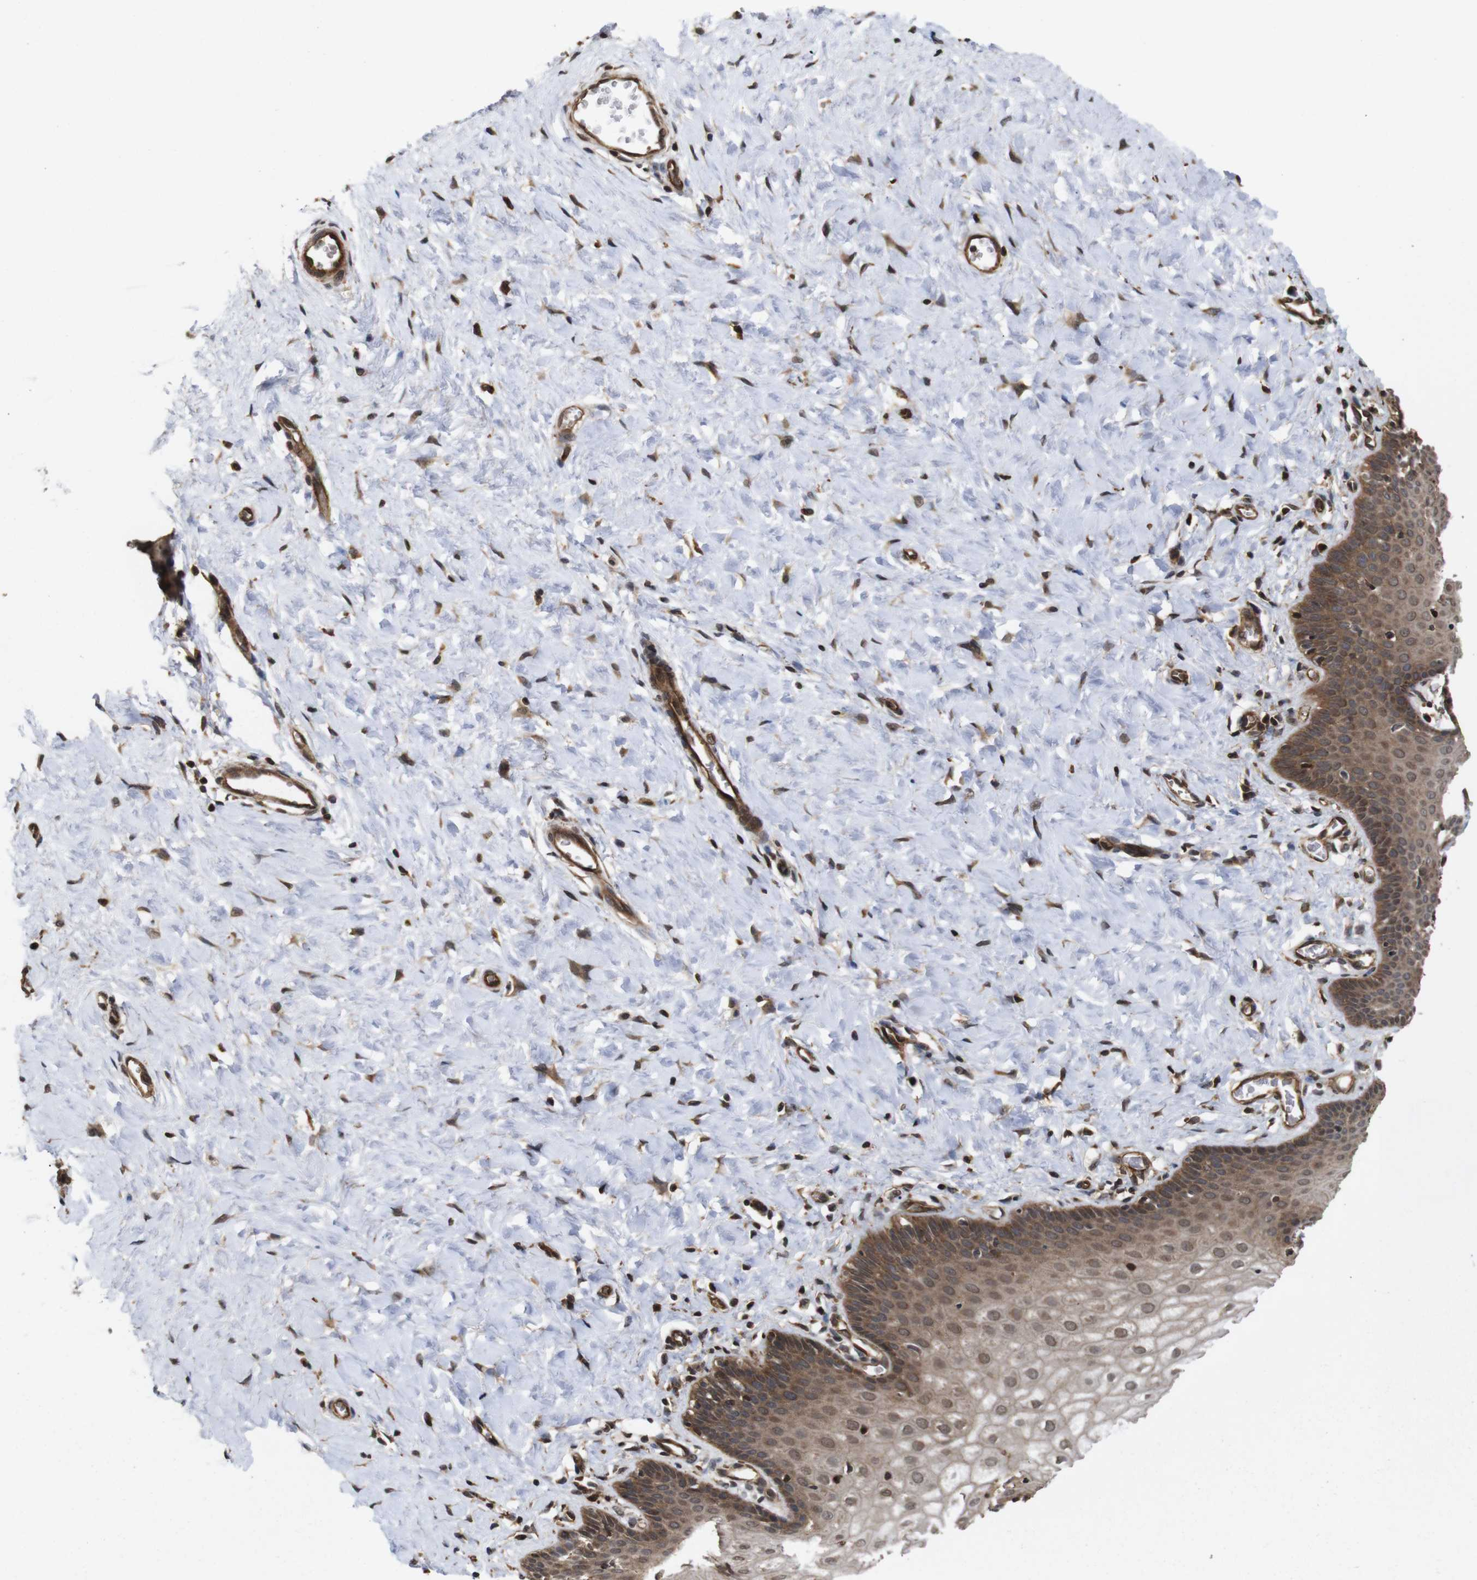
{"staining": {"intensity": "strong", "quantity": ">75%", "location": "cytoplasmic/membranous,nuclear"}, "tissue": "cervix", "cell_type": "Glandular cells", "image_type": "normal", "snomed": [{"axis": "morphology", "description": "Normal tissue, NOS"}, {"axis": "topography", "description": "Cervix"}], "caption": "Immunohistochemical staining of benign cervix exhibits strong cytoplasmic/membranous,nuclear protein positivity in about >75% of glandular cells.", "gene": "NANOS1", "patient": {"sex": "female", "age": 55}}